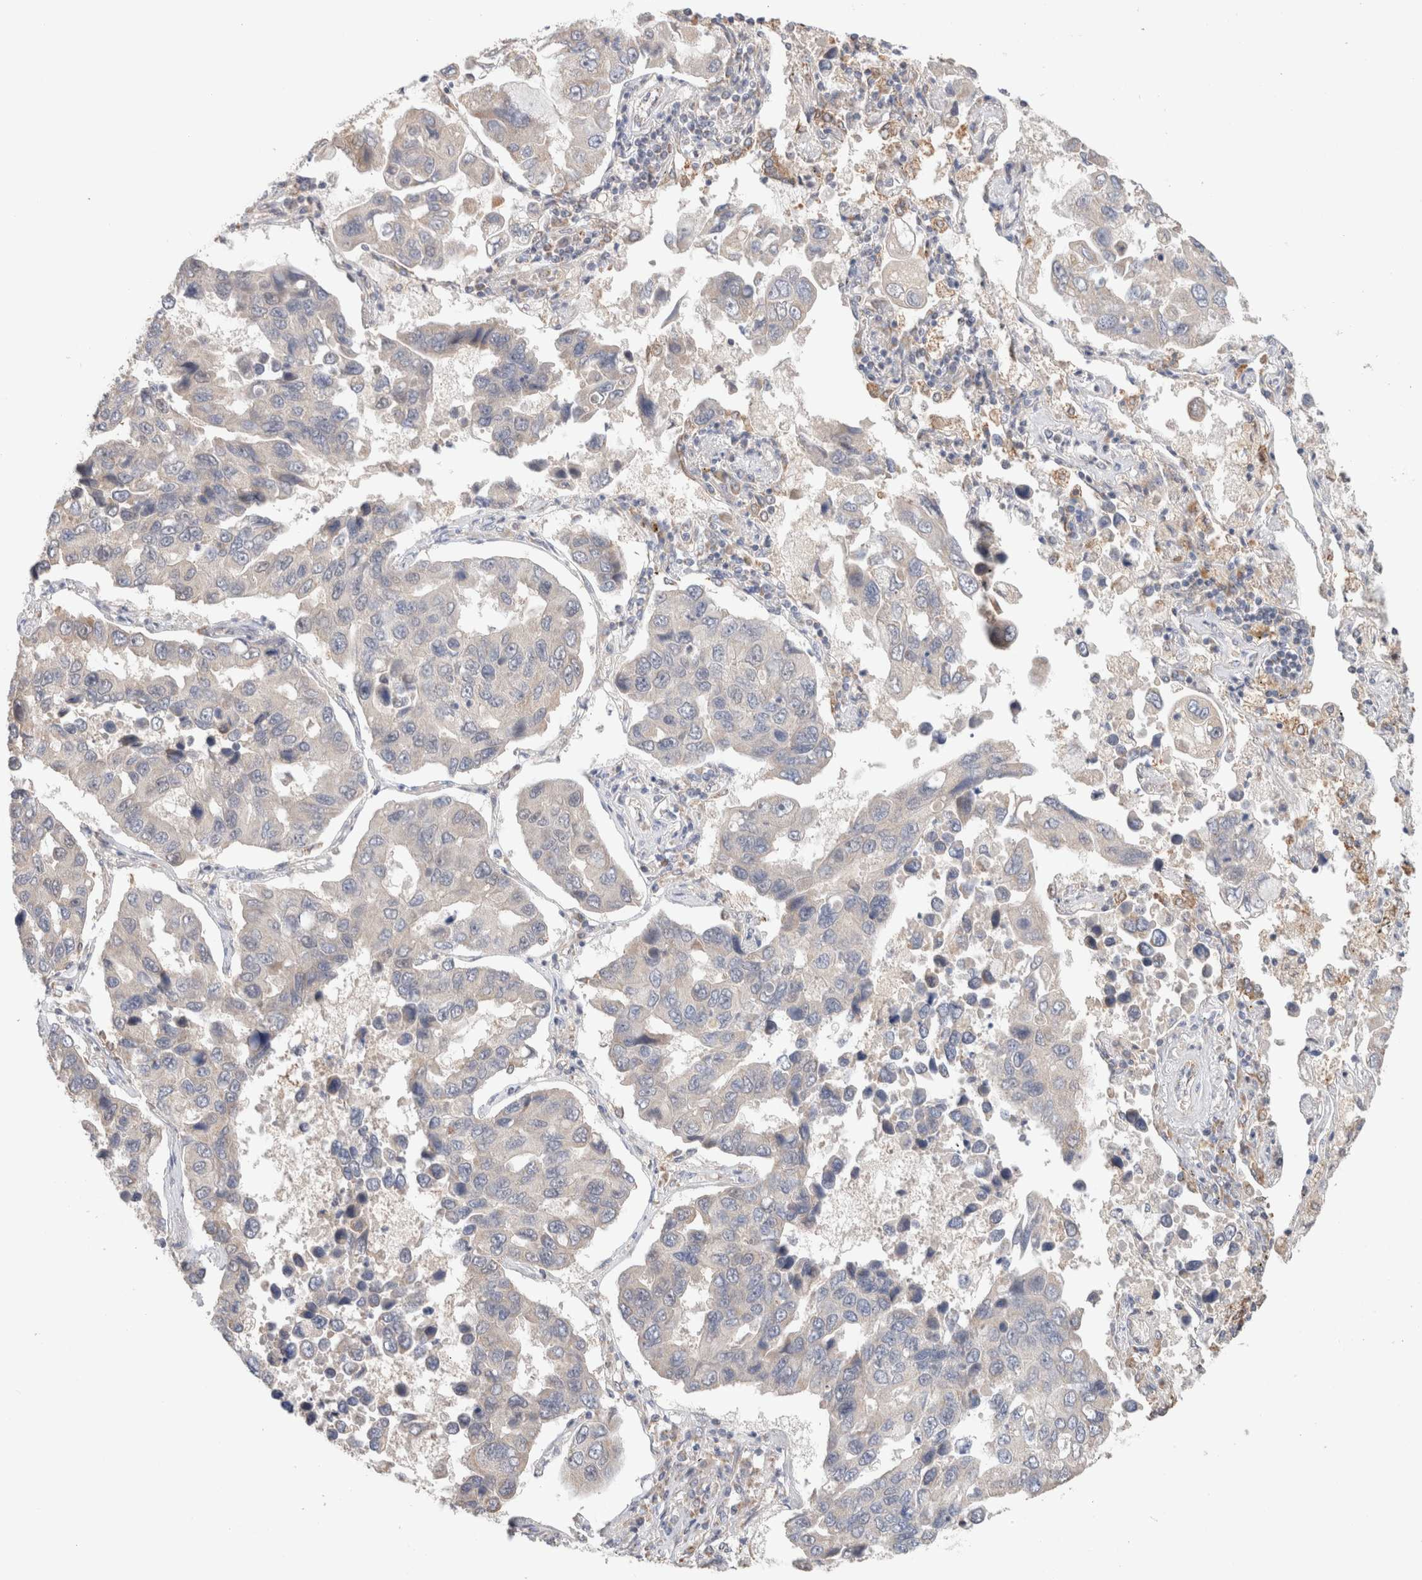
{"staining": {"intensity": "negative", "quantity": "none", "location": "none"}, "tissue": "lung cancer", "cell_type": "Tumor cells", "image_type": "cancer", "snomed": [{"axis": "morphology", "description": "Adenocarcinoma, NOS"}, {"axis": "topography", "description": "Lung"}], "caption": "This is an IHC micrograph of lung cancer (adenocarcinoma). There is no staining in tumor cells.", "gene": "CA13", "patient": {"sex": "male", "age": 64}}